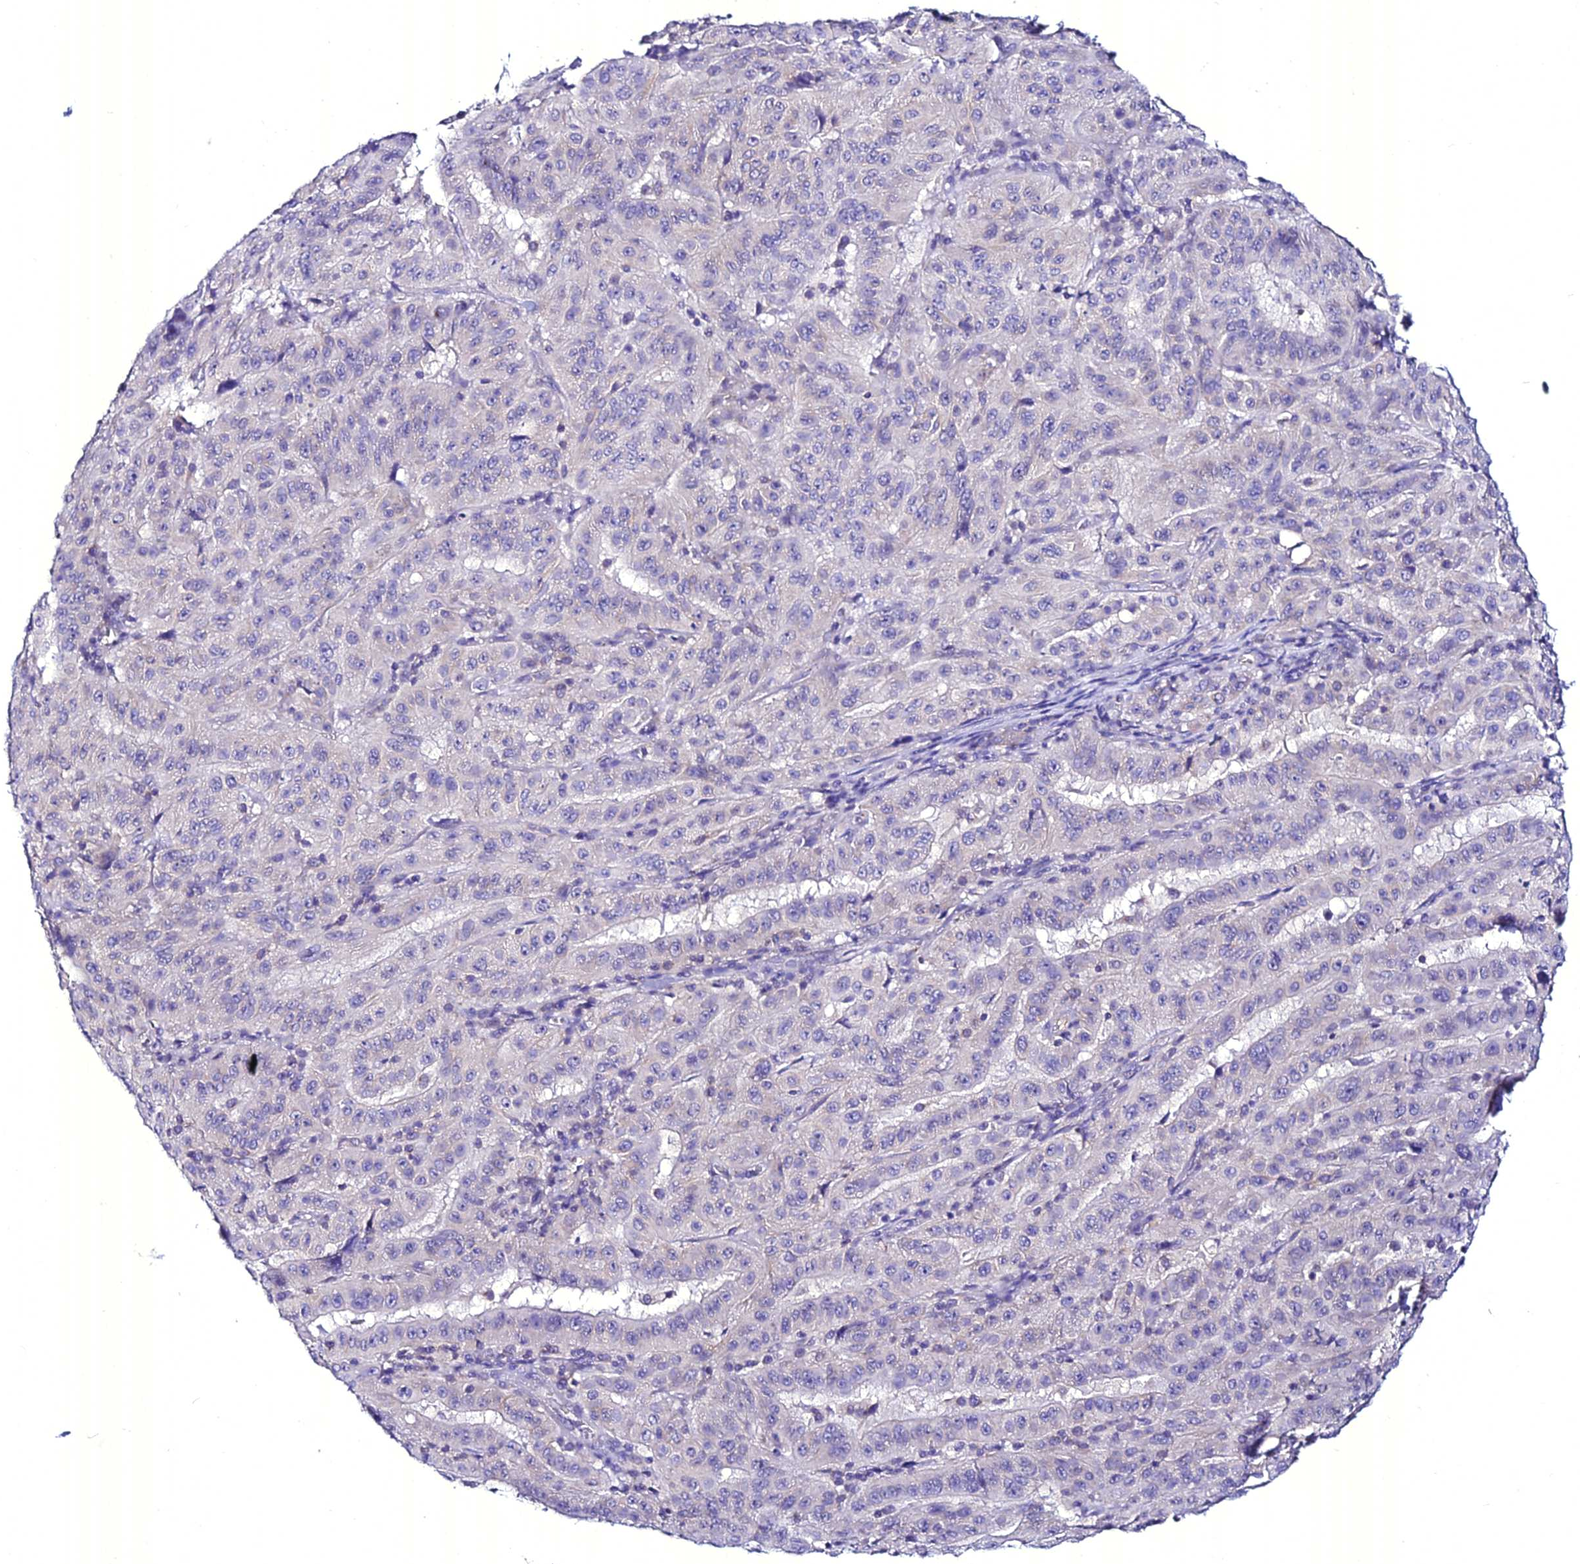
{"staining": {"intensity": "negative", "quantity": "none", "location": "none"}, "tissue": "pancreatic cancer", "cell_type": "Tumor cells", "image_type": "cancer", "snomed": [{"axis": "morphology", "description": "Adenocarcinoma, NOS"}, {"axis": "topography", "description": "Pancreas"}], "caption": "A micrograph of human pancreatic cancer (adenocarcinoma) is negative for staining in tumor cells.", "gene": "ATG16L2", "patient": {"sex": "male", "age": 63}}